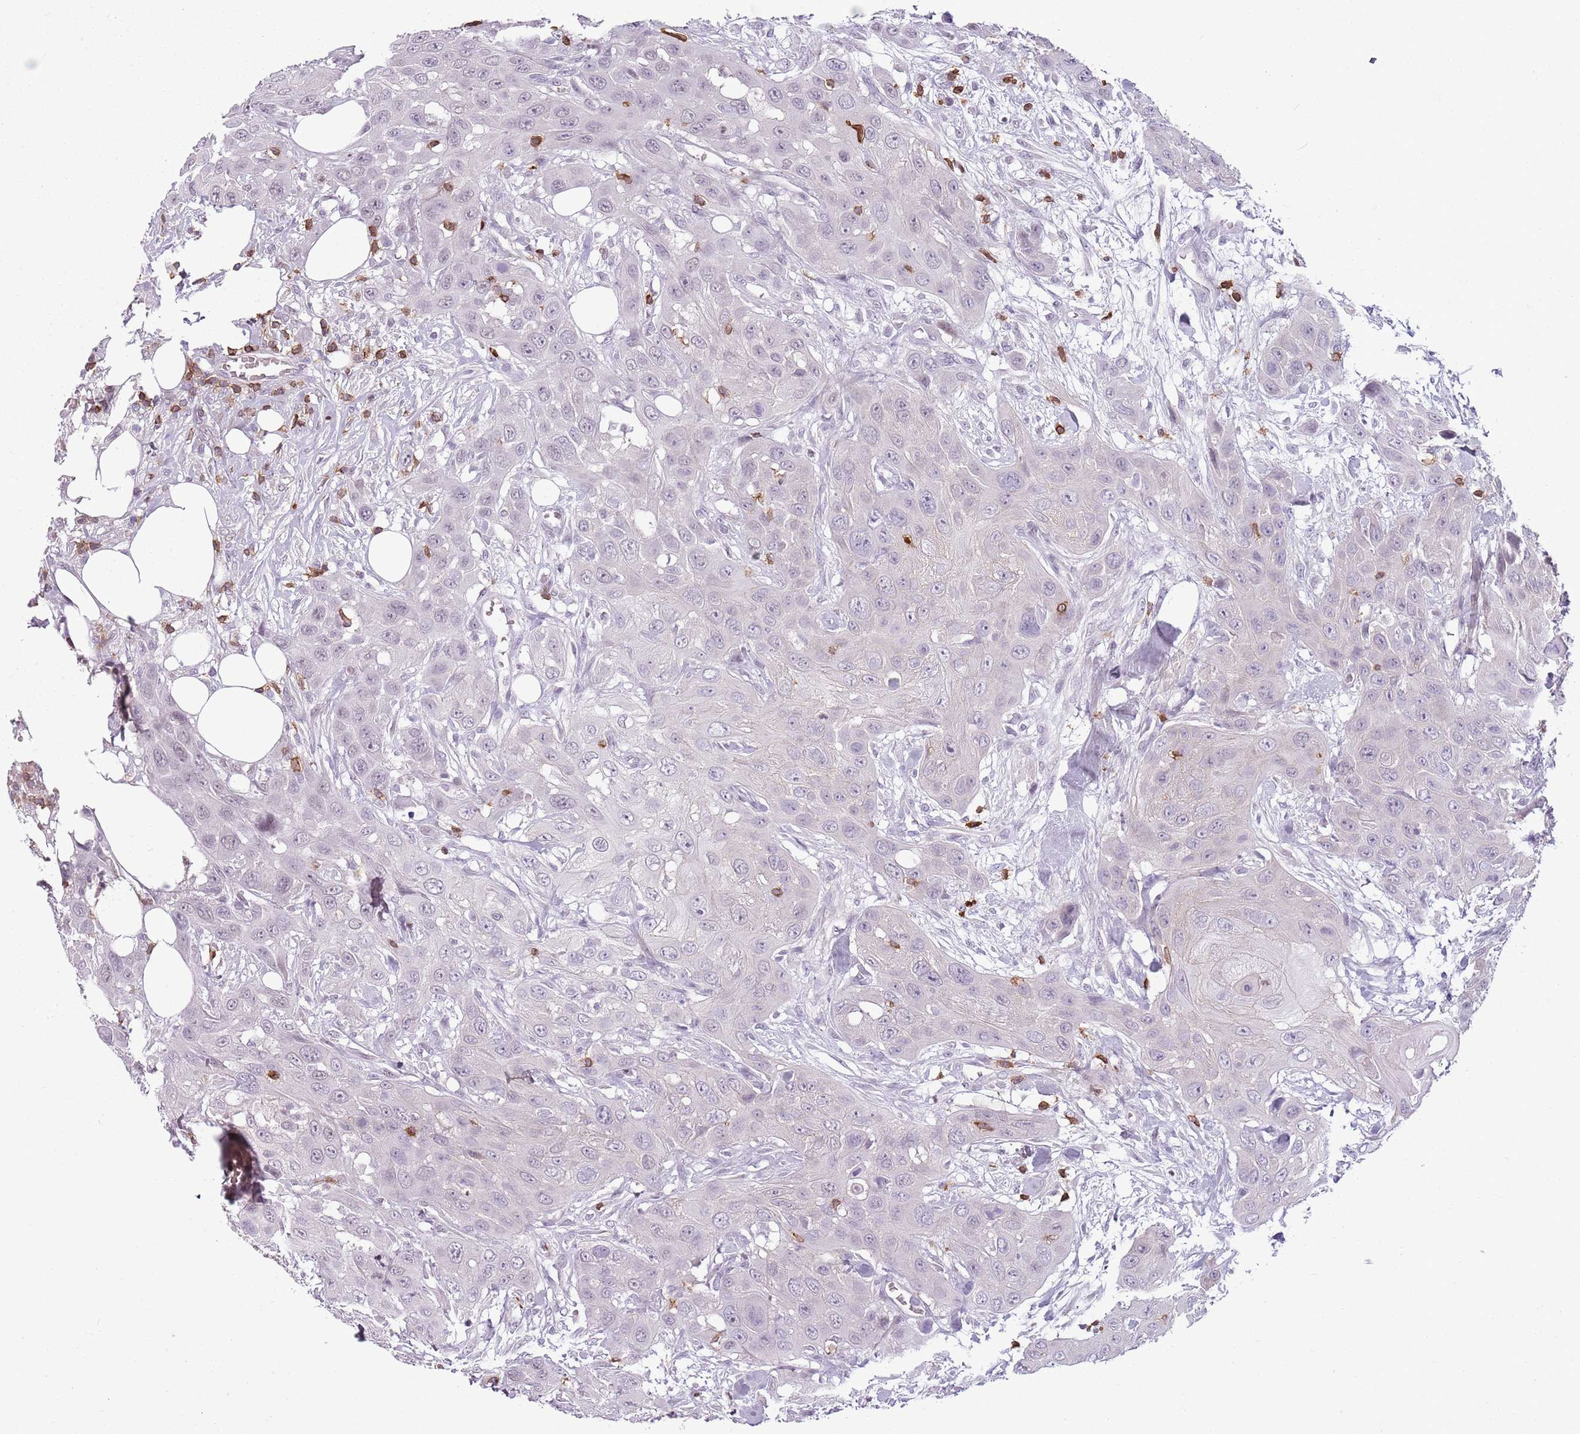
{"staining": {"intensity": "negative", "quantity": "none", "location": "none"}, "tissue": "head and neck cancer", "cell_type": "Tumor cells", "image_type": "cancer", "snomed": [{"axis": "morphology", "description": "Squamous cell carcinoma, NOS"}, {"axis": "topography", "description": "Head-Neck"}], "caption": "Histopathology image shows no protein staining in tumor cells of head and neck squamous cell carcinoma tissue.", "gene": "ZNF583", "patient": {"sex": "male", "age": 81}}